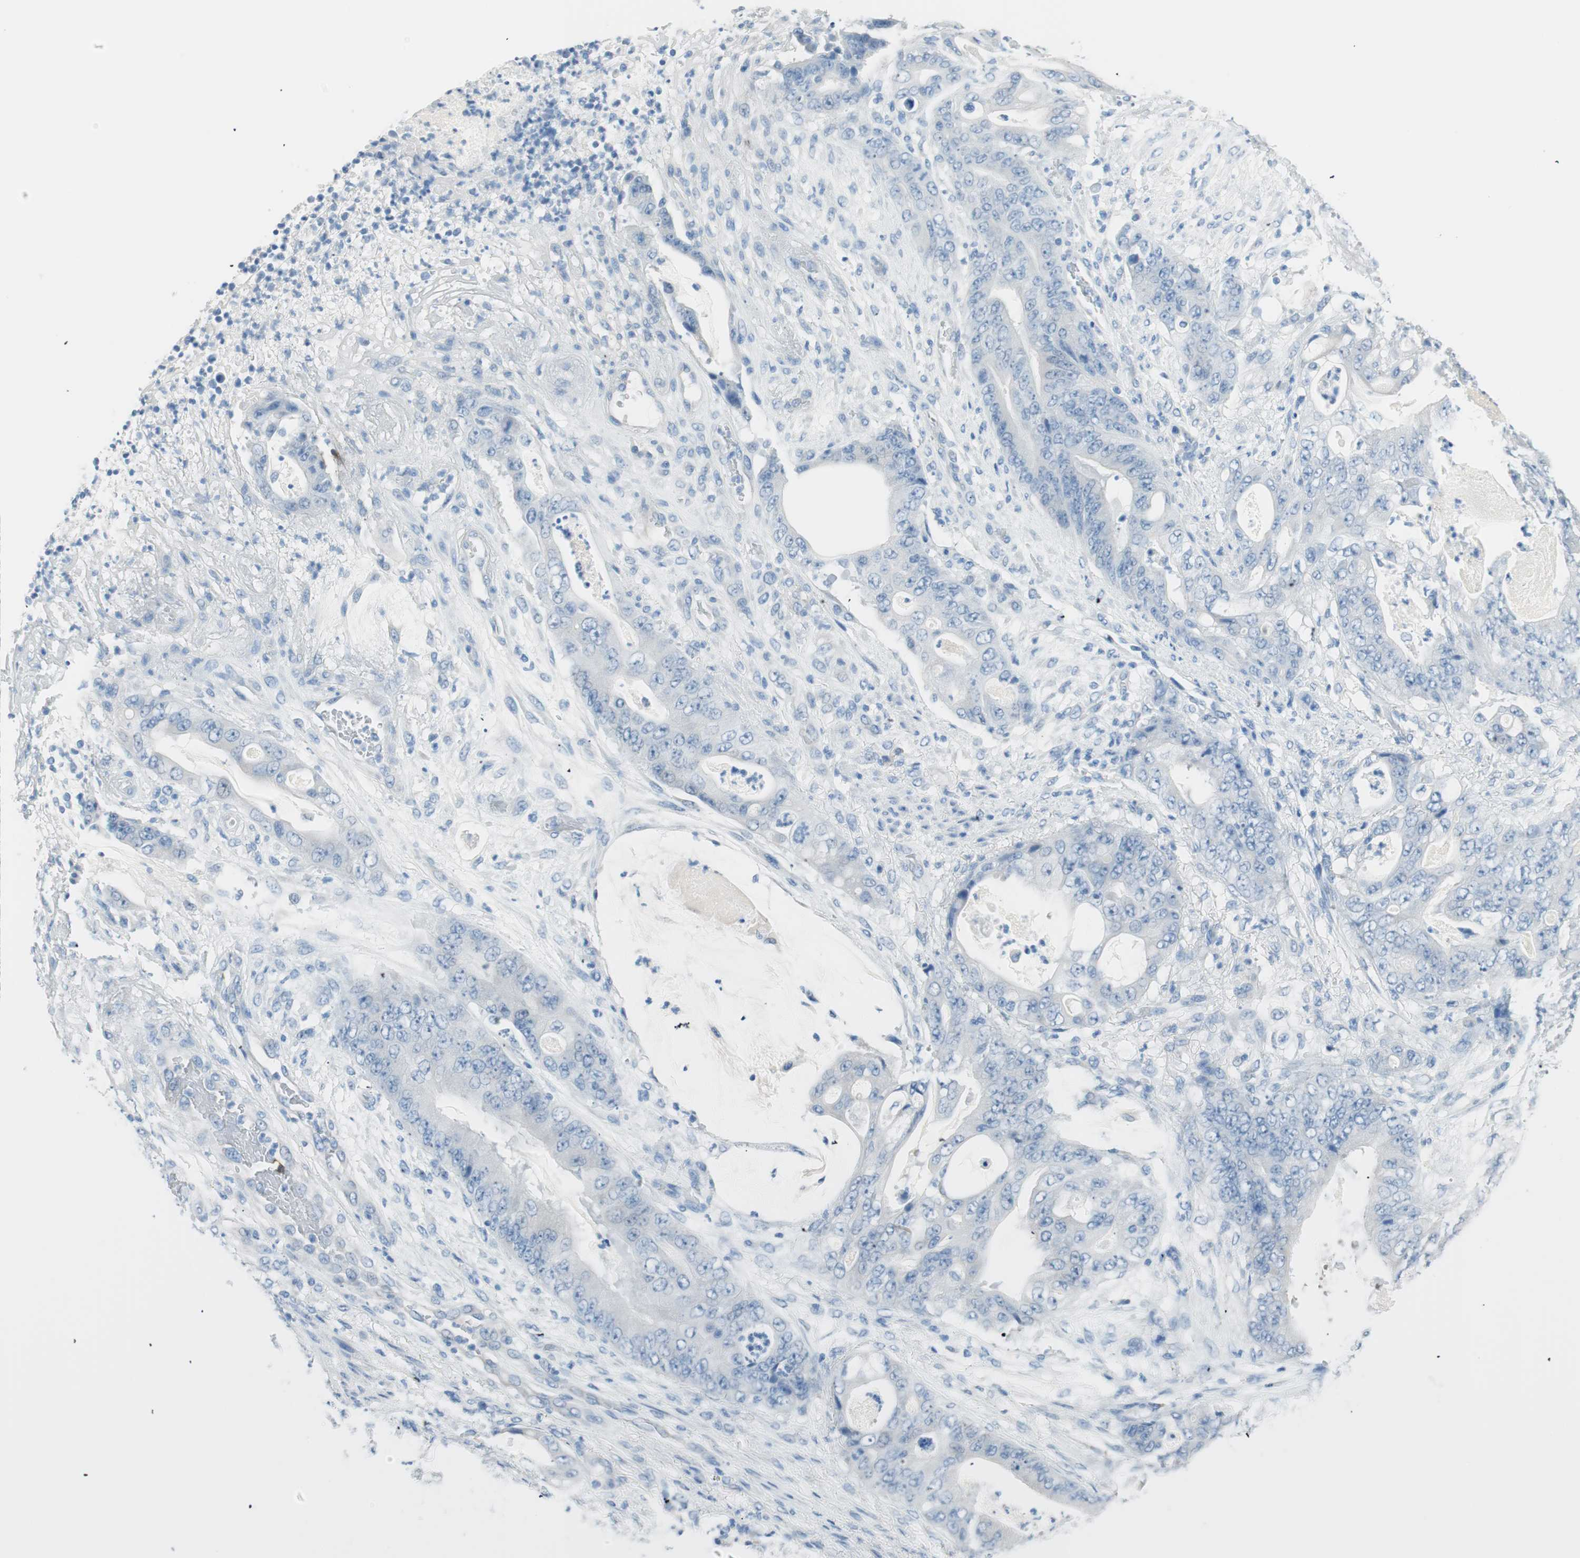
{"staining": {"intensity": "negative", "quantity": "none", "location": "none"}, "tissue": "stomach cancer", "cell_type": "Tumor cells", "image_type": "cancer", "snomed": [{"axis": "morphology", "description": "Adenocarcinoma, NOS"}, {"axis": "topography", "description": "Stomach"}], "caption": "Protein analysis of stomach adenocarcinoma reveals no significant positivity in tumor cells.", "gene": "TNFRSF13C", "patient": {"sex": "female", "age": 73}}